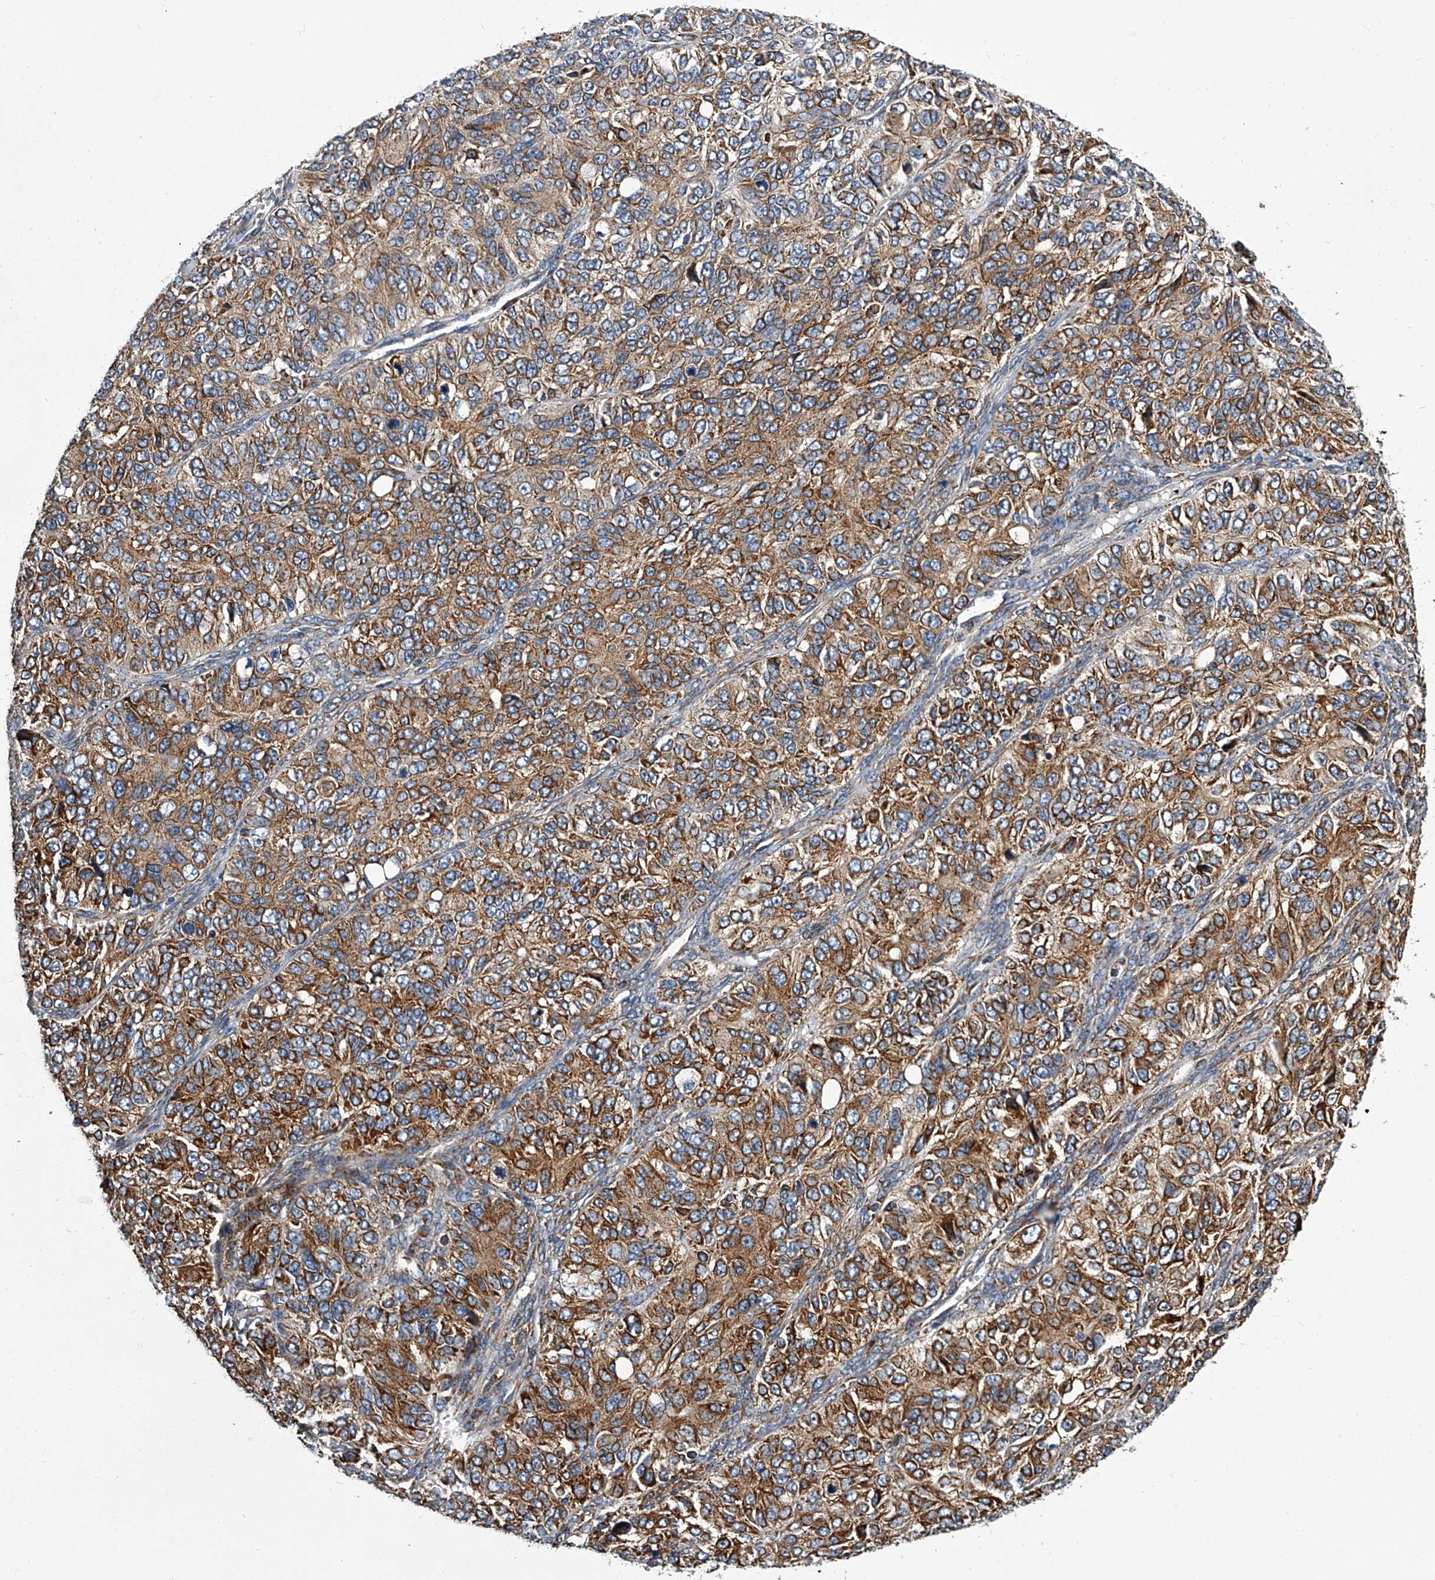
{"staining": {"intensity": "moderate", "quantity": ">75%", "location": "cytoplasmic/membranous"}, "tissue": "ovarian cancer", "cell_type": "Tumor cells", "image_type": "cancer", "snomed": [{"axis": "morphology", "description": "Carcinoma, endometroid"}, {"axis": "topography", "description": "Ovary"}], "caption": "A brown stain labels moderate cytoplasmic/membranous expression of a protein in ovarian endometroid carcinoma tumor cells.", "gene": "TMEM63C", "patient": {"sex": "female", "age": 51}}